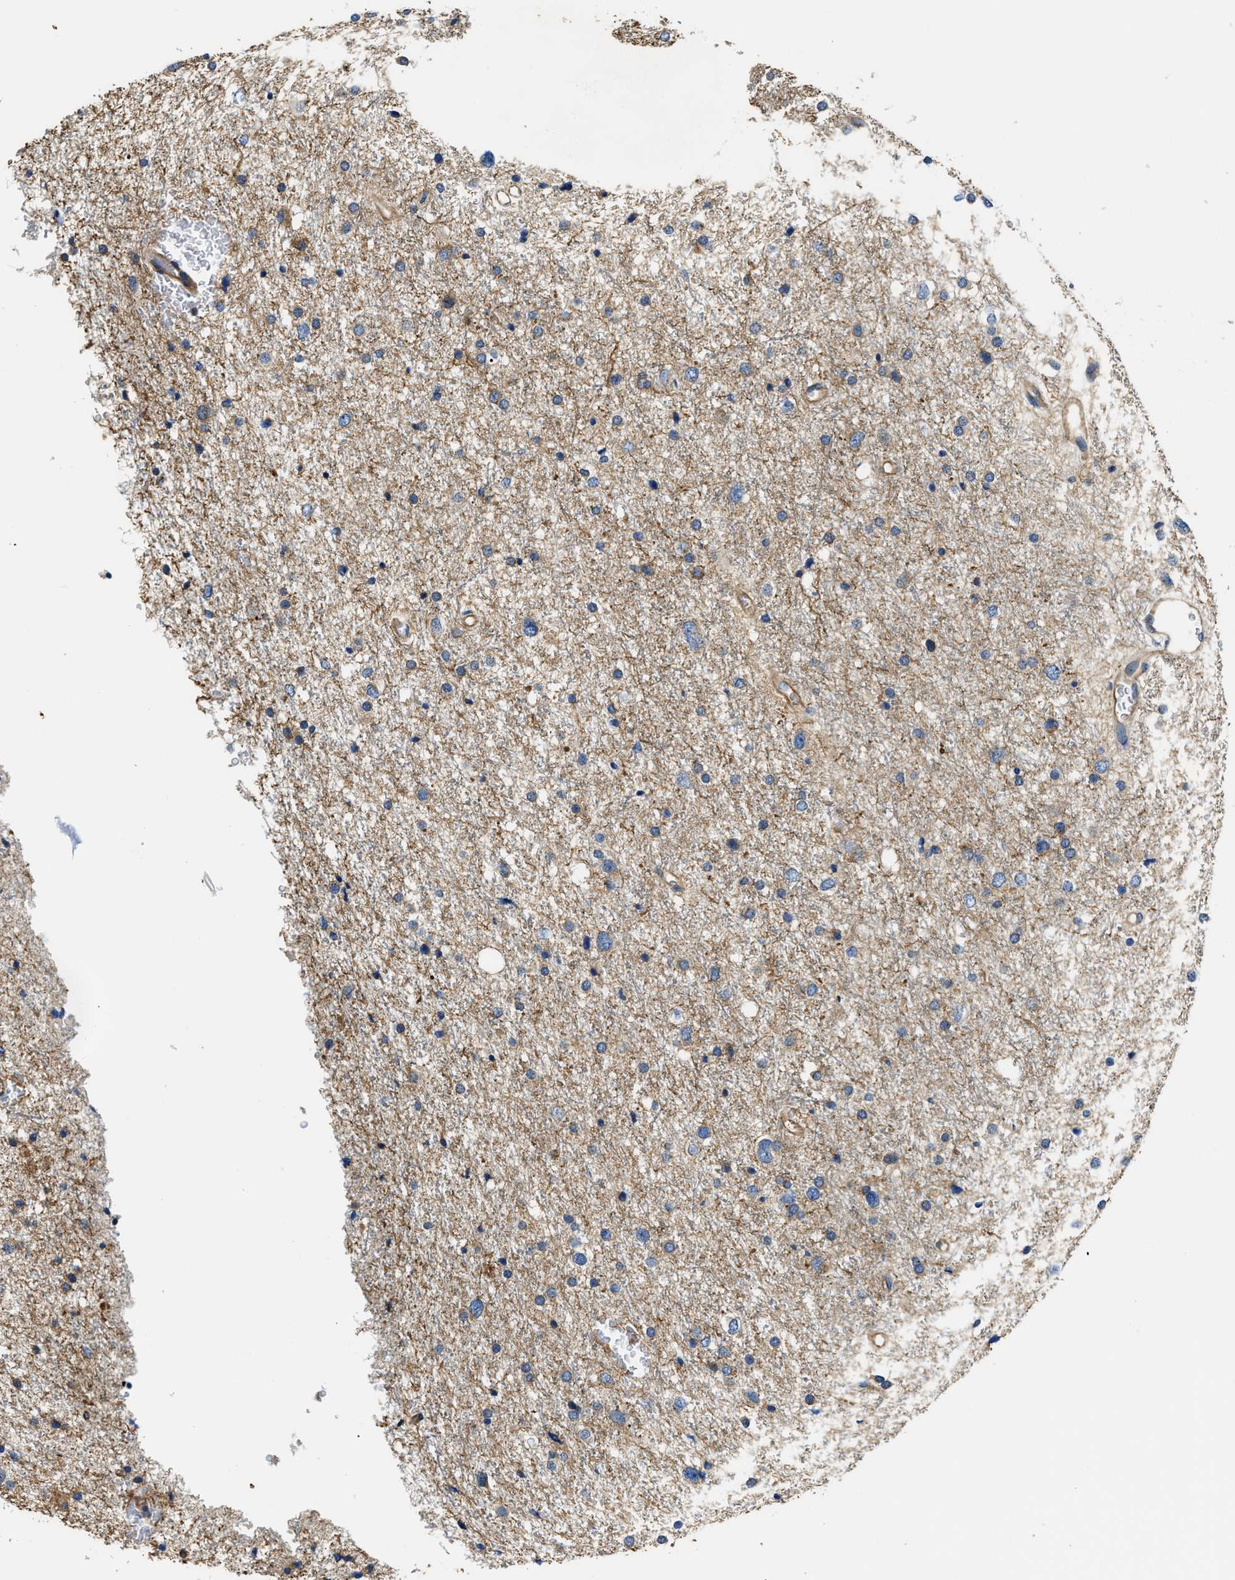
{"staining": {"intensity": "moderate", "quantity": "25%-75%", "location": "cytoplasmic/membranous"}, "tissue": "glioma", "cell_type": "Tumor cells", "image_type": "cancer", "snomed": [{"axis": "morphology", "description": "Glioma, malignant, Low grade"}, {"axis": "topography", "description": "Brain"}], "caption": "The immunohistochemical stain labels moderate cytoplasmic/membranous staining in tumor cells of glioma tissue.", "gene": "CSDE1", "patient": {"sex": "female", "age": 37}}